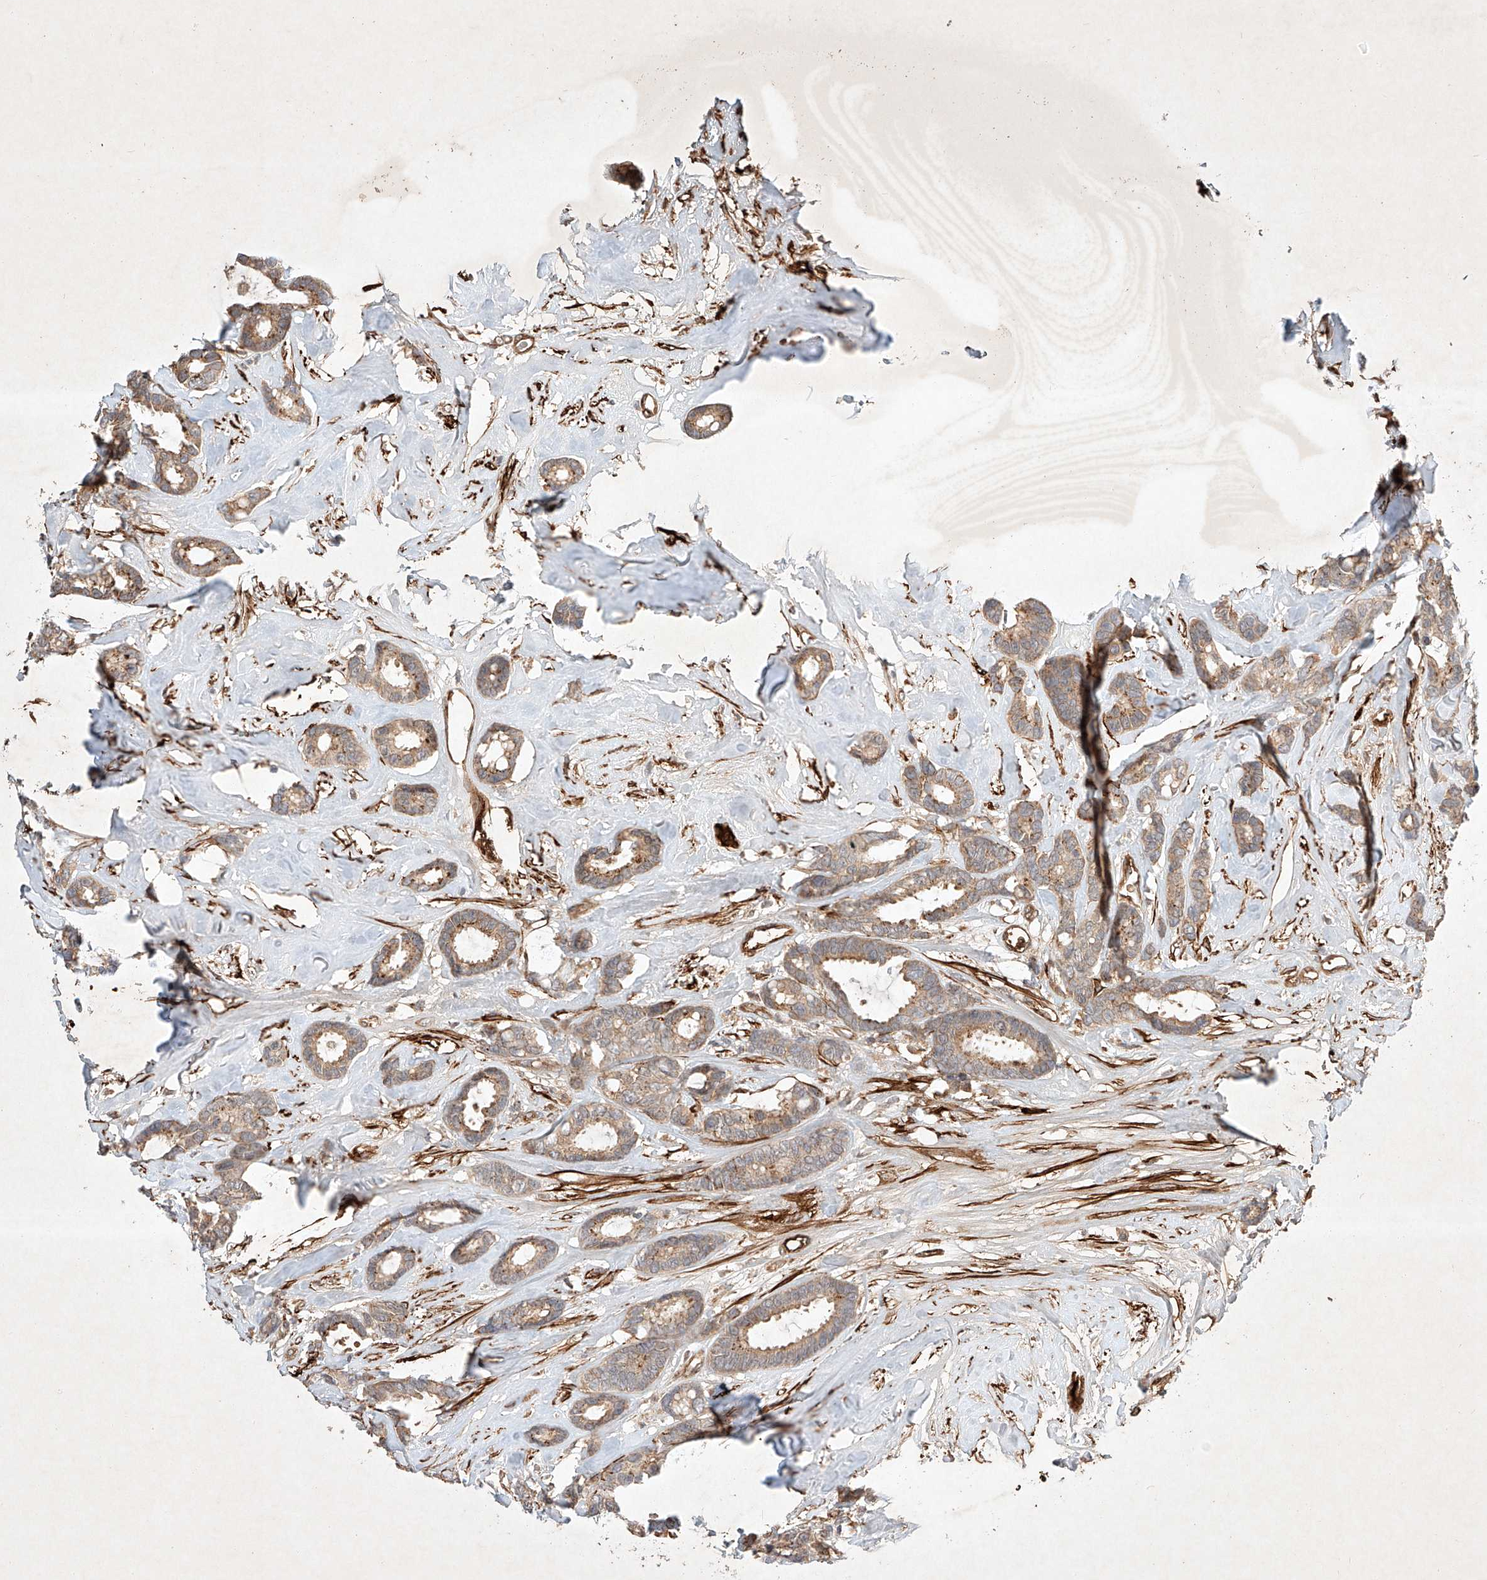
{"staining": {"intensity": "moderate", "quantity": "25%-75%", "location": "cytoplasmic/membranous"}, "tissue": "breast cancer", "cell_type": "Tumor cells", "image_type": "cancer", "snomed": [{"axis": "morphology", "description": "Duct carcinoma"}, {"axis": "topography", "description": "Breast"}], "caption": "Moderate cytoplasmic/membranous positivity for a protein is present in approximately 25%-75% of tumor cells of breast cancer using immunohistochemistry.", "gene": "ARHGAP33", "patient": {"sex": "female", "age": 87}}